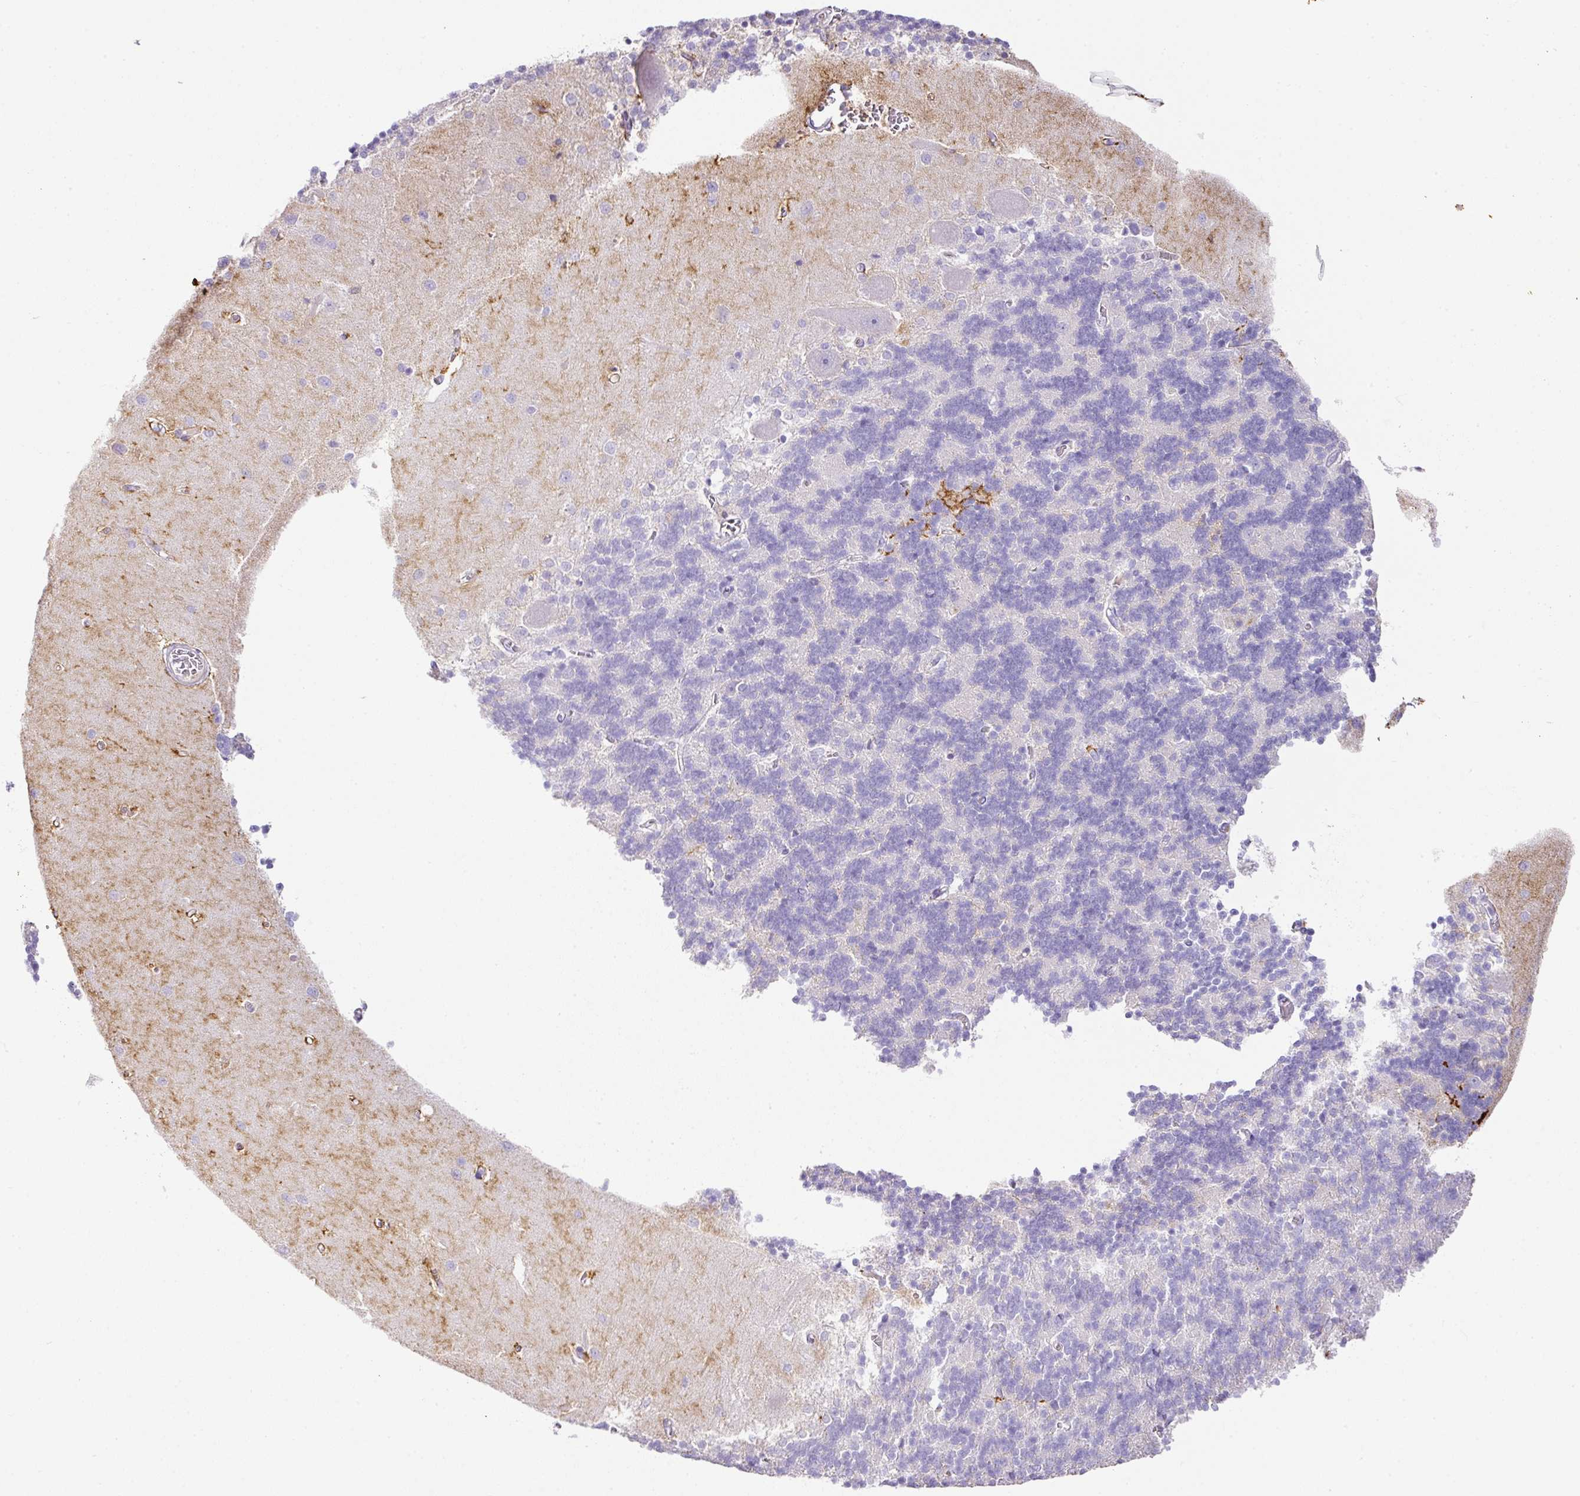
{"staining": {"intensity": "negative", "quantity": "none", "location": "none"}, "tissue": "cerebellum", "cell_type": "Cells in granular layer", "image_type": "normal", "snomed": [{"axis": "morphology", "description": "Normal tissue, NOS"}, {"axis": "topography", "description": "Cerebellum"}], "caption": "This is a histopathology image of immunohistochemistry (IHC) staining of benign cerebellum, which shows no staining in cells in granular layer. The staining was performed using DAB to visualize the protein expression in brown, while the nuclei were stained in blue with hematoxylin (Magnification: 20x).", "gene": "TARM1", "patient": {"sex": "male", "age": 37}}